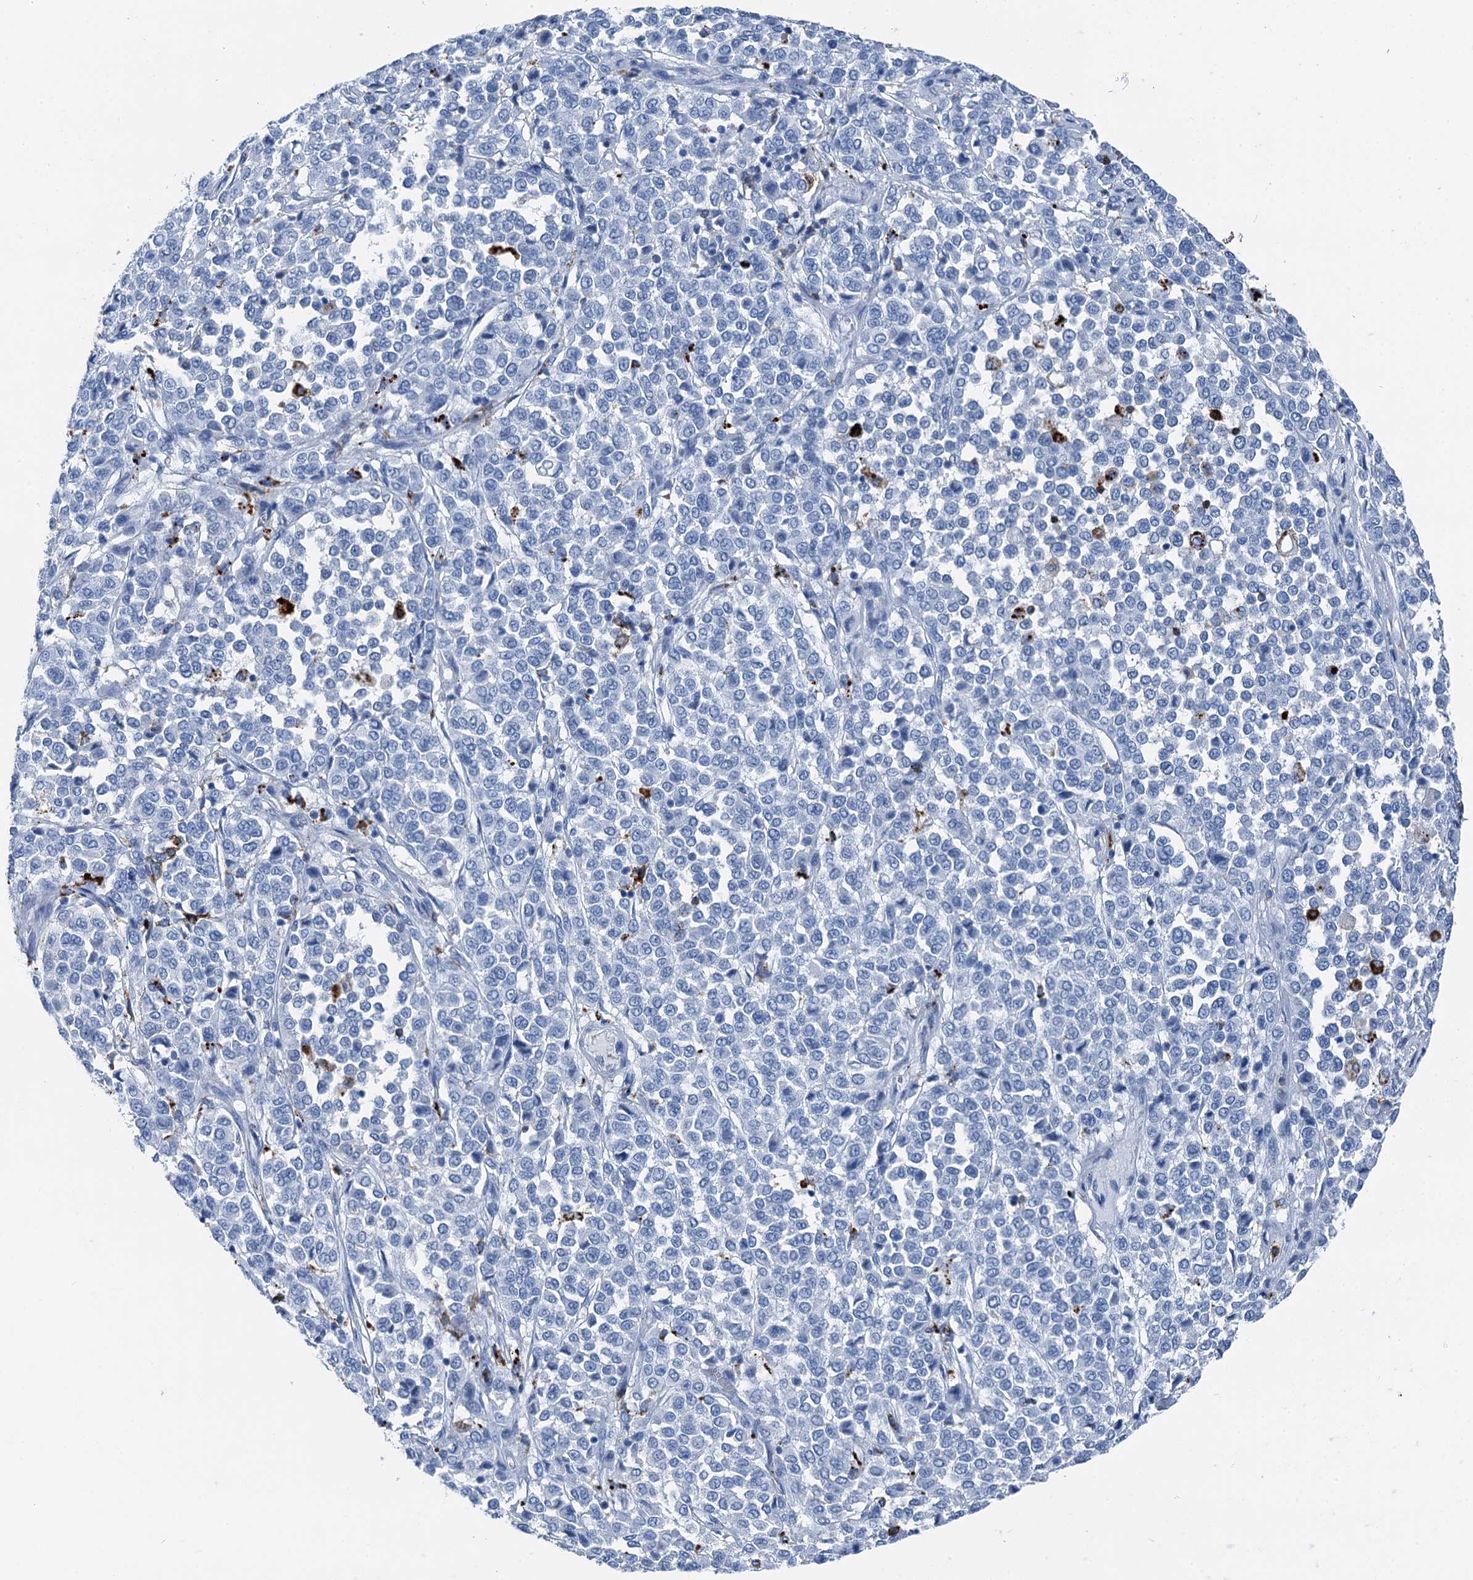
{"staining": {"intensity": "negative", "quantity": "none", "location": "none"}, "tissue": "melanoma", "cell_type": "Tumor cells", "image_type": "cancer", "snomed": [{"axis": "morphology", "description": "Malignant melanoma, Metastatic site"}, {"axis": "topography", "description": "Pancreas"}], "caption": "Micrograph shows no protein positivity in tumor cells of malignant melanoma (metastatic site) tissue. (DAB immunohistochemistry, high magnification).", "gene": "PLAC8", "patient": {"sex": "female", "age": 30}}